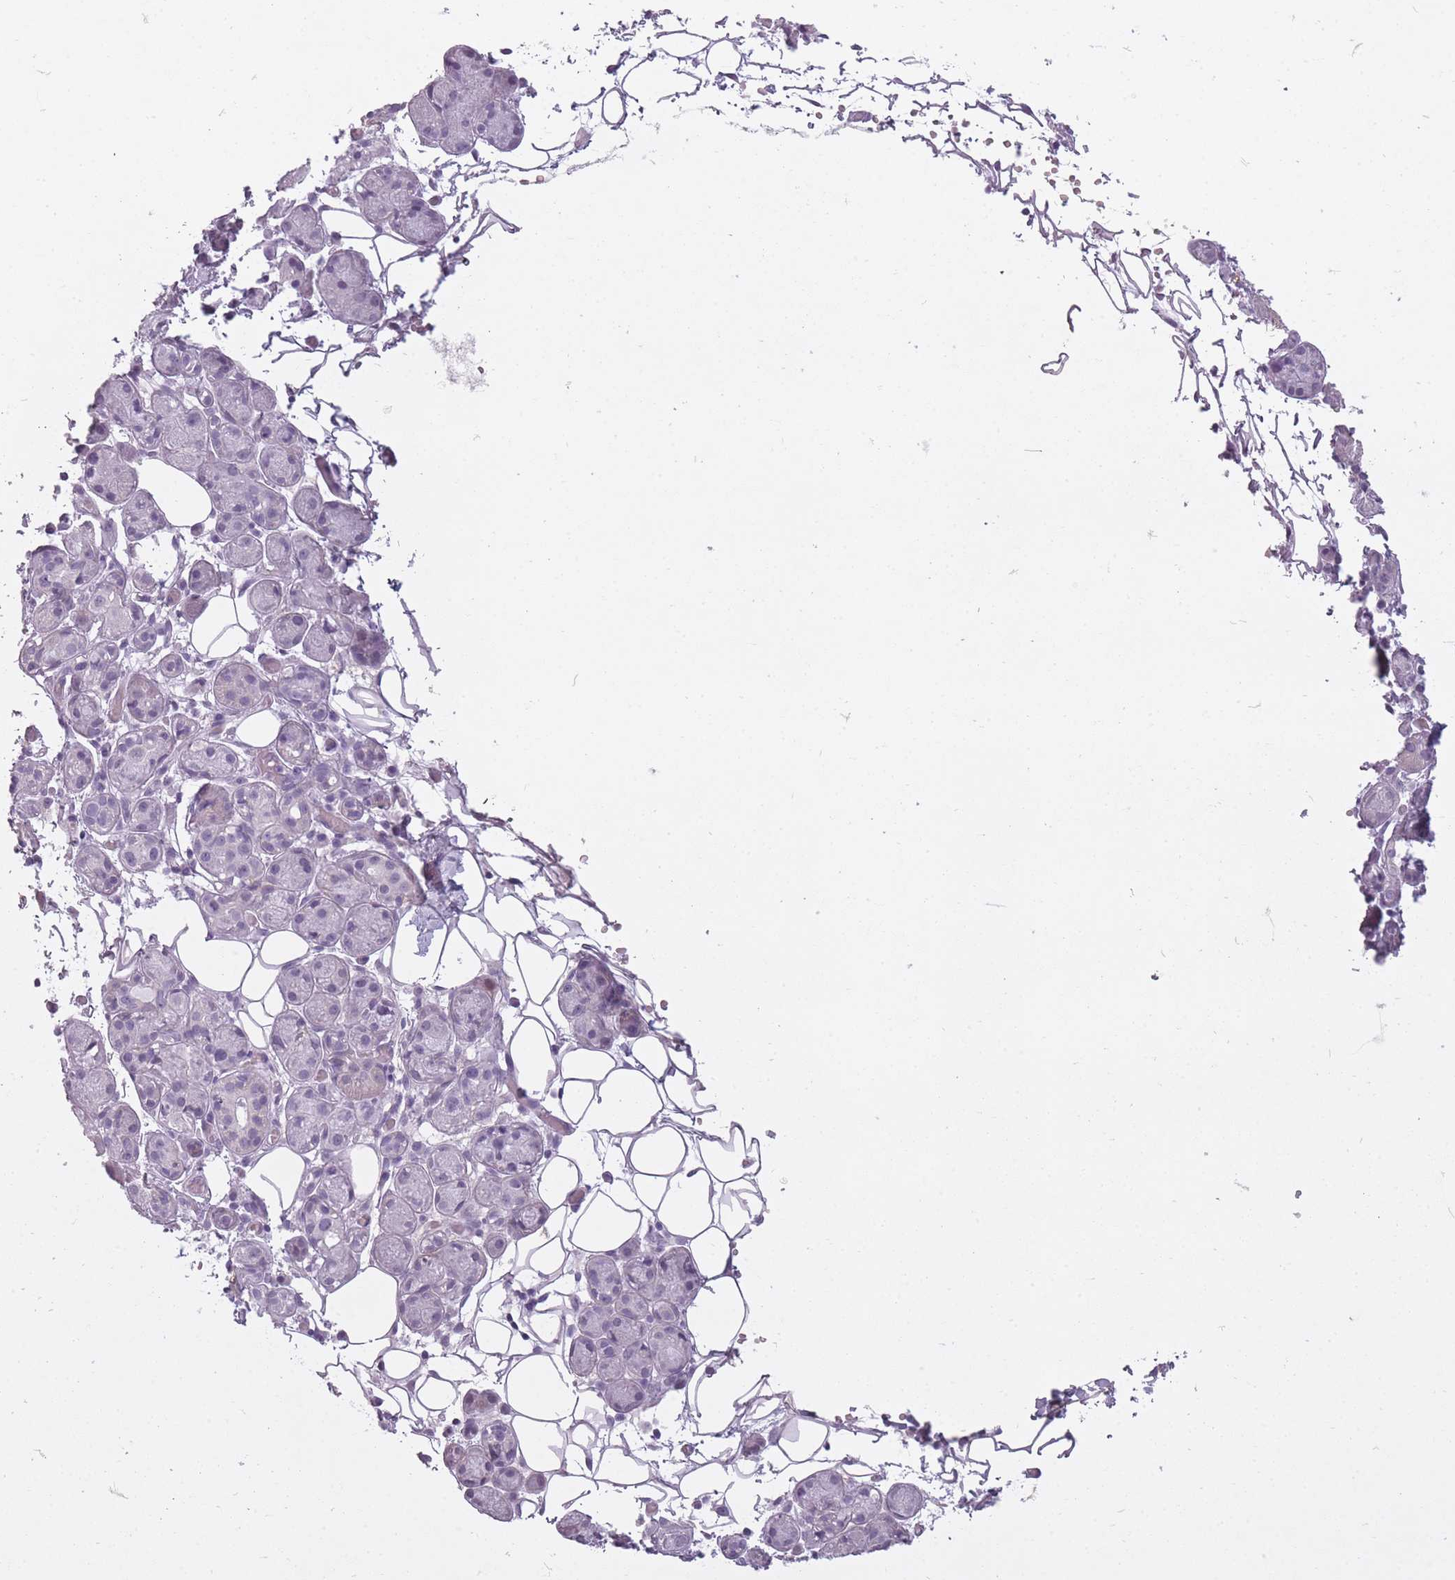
{"staining": {"intensity": "negative", "quantity": "none", "location": "none"}, "tissue": "salivary gland", "cell_type": "Glandular cells", "image_type": "normal", "snomed": [{"axis": "morphology", "description": "Normal tissue, NOS"}, {"axis": "topography", "description": "Salivary gland"}], "caption": "Glandular cells show no significant protein positivity in benign salivary gland.", "gene": "RFX4", "patient": {"sex": "male", "age": 82}}